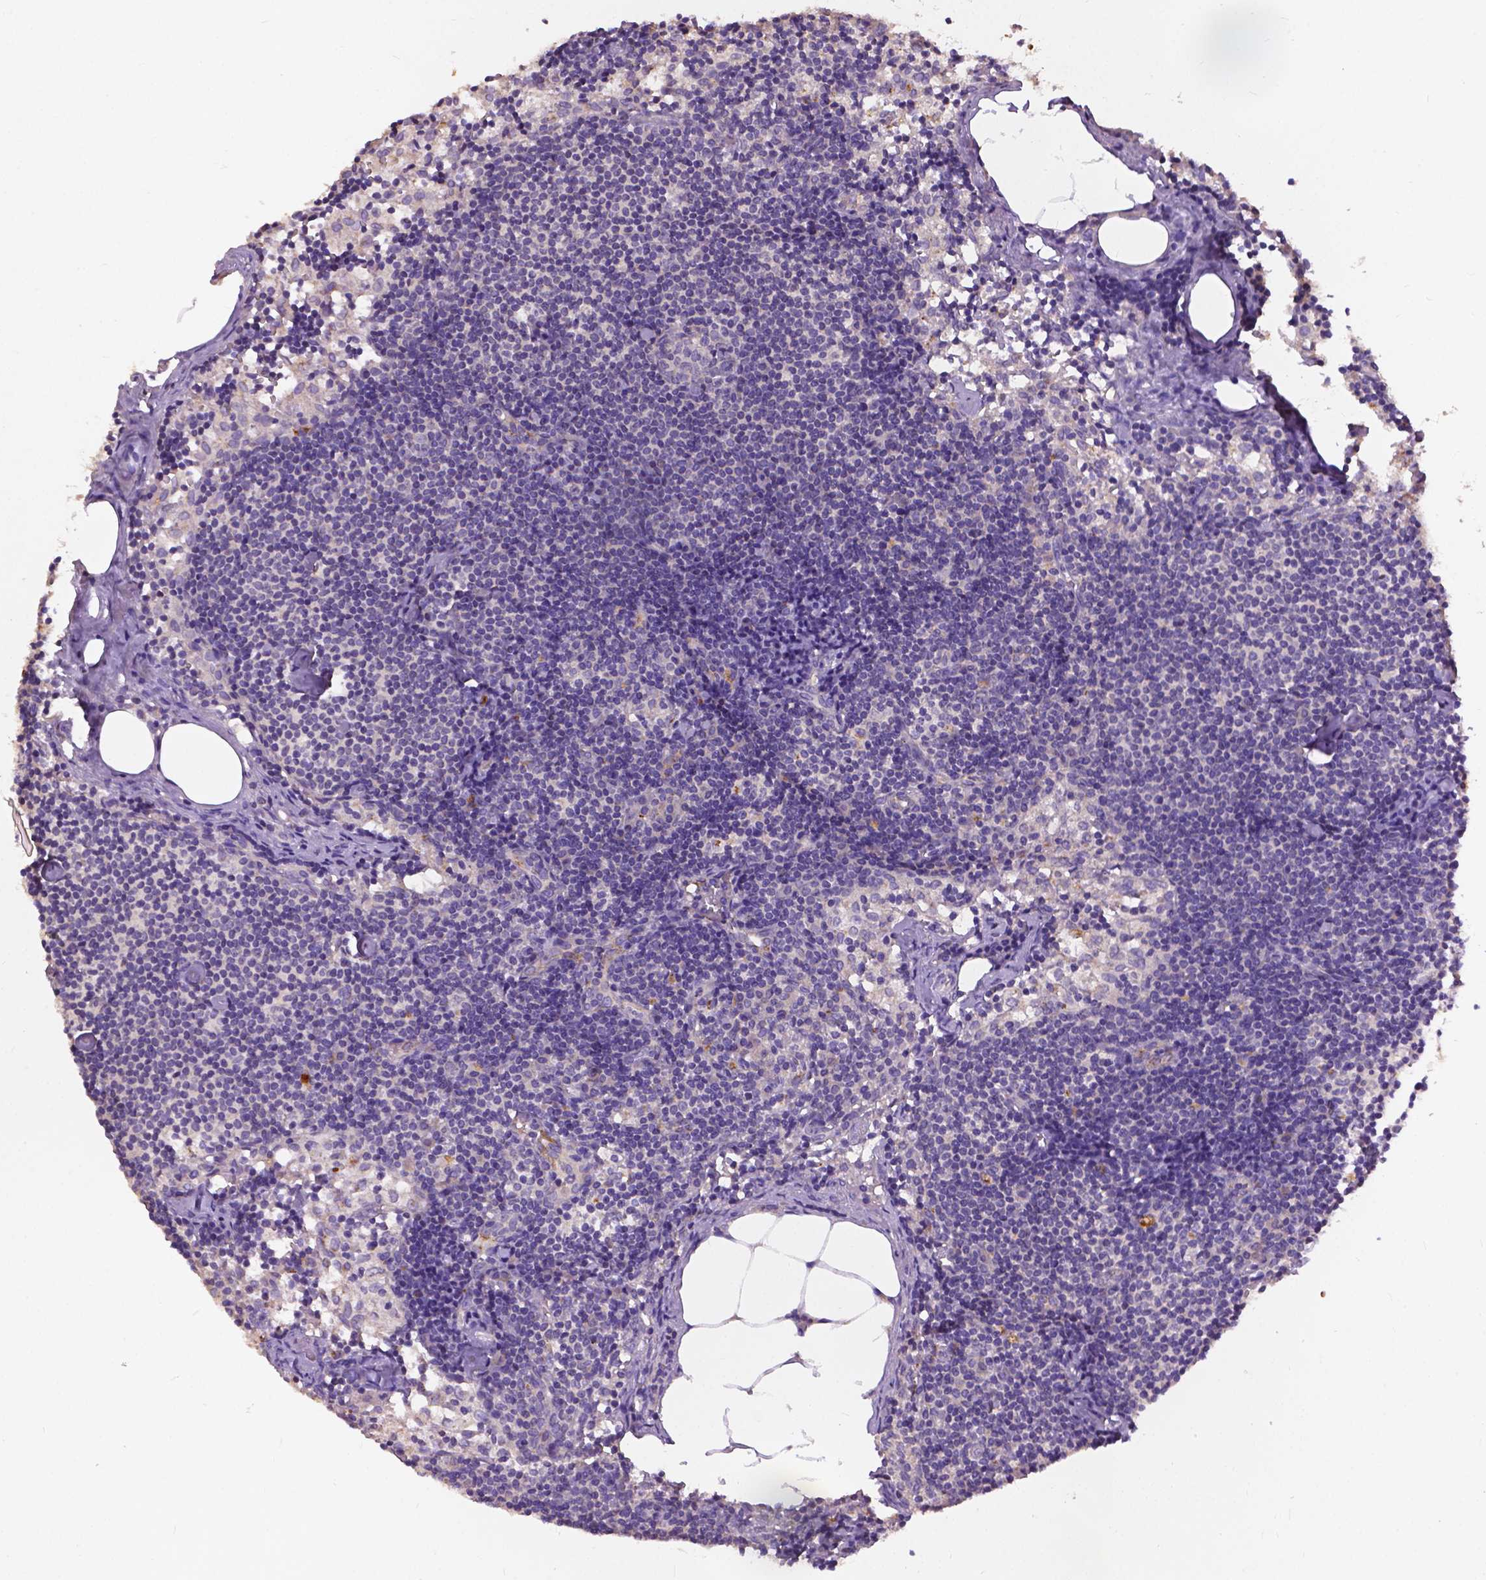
{"staining": {"intensity": "negative", "quantity": "none", "location": "none"}, "tissue": "lymph node", "cell_type": "Germinal center cells", "image_type": "normal", "snomed": [{"axis": "morphology", "description": "Normal tissue, NOS"}, {"axis": "topography", "description": "Lymph node"}], "caption": "A high-resolution image shows immunohistochemistry (IHC) staining of benign lymph node, which demonstrates no significant staining in germinal center cells.", "gene": "ZNF337", "patient": {"sex": "female", "age": 69}}